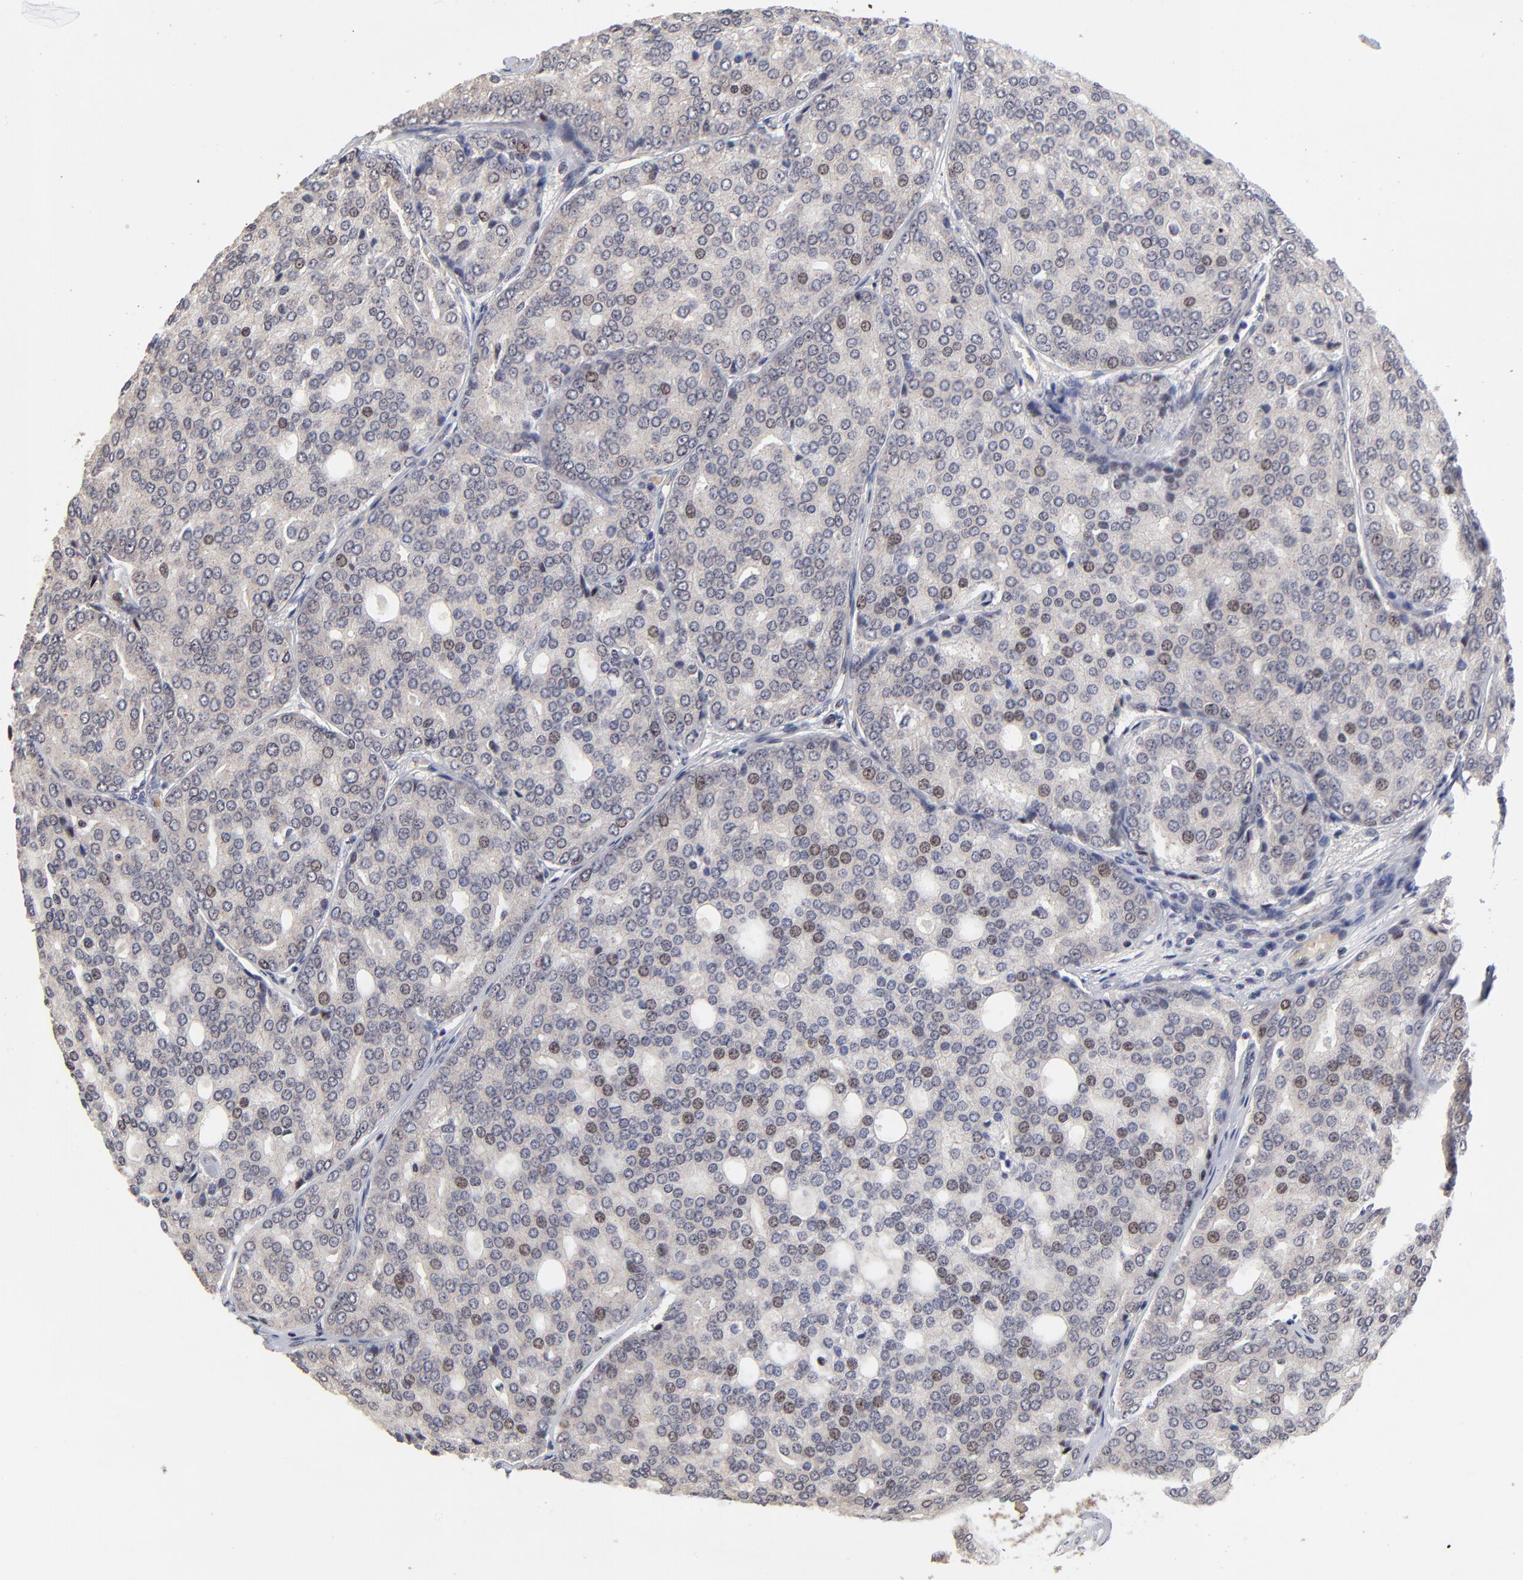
{"staining": {"intensity": "weak", "quantity": "<25%", "location": "nuclear"}, "tissue": "prostate cancer", "cell_type": "Tumor cells", "image_type": "cancer", "snomed": [{"axis": "morphology", "description": "Adenocarcinoma, High grade"}, {"axis": "topography", "description": "Prostate"}], "caption": "Immunohistochemistry (IHC) of adenocarcinoma (high-grade) (prostate) demonstrates no staining in tumor cells.", "gene": "FRMD8", "patient": {"sex": "male", "age": 64}}